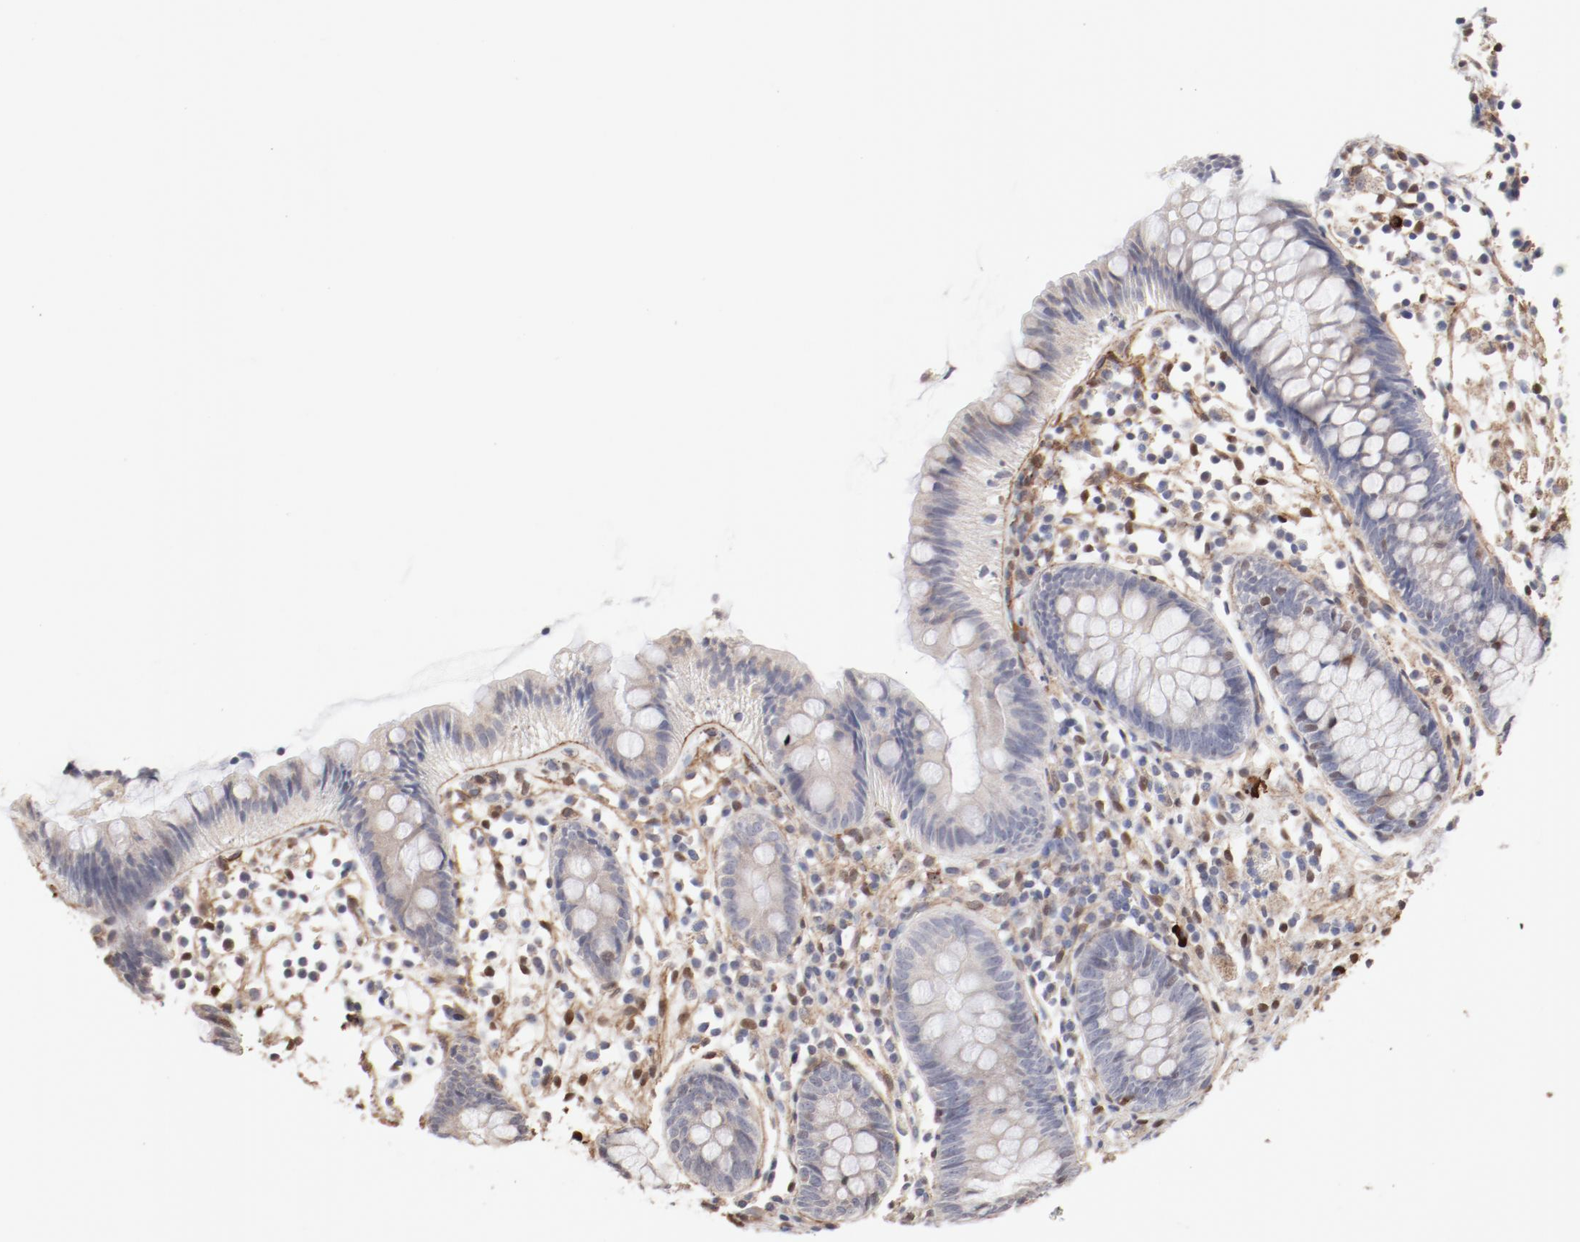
{"staining": {"intensity": "negative", "quantity": "none", "location": "none"}, "tissue": "appendix", "cell_type": "Glandular cells", "image_type": "normal", "snomed": [{"axis": "morphology", "description": "Normal tissue, NOS"}, {"axis": "topography", "description": "Appendix"}], "caption": "This is an immunohistochemistry (IHC) histopathology image of unremarkable human appendix. There is no staining in glandular cells.", "gene": "MAGED4B", "patient": {"sex": "male", "age": 38}}